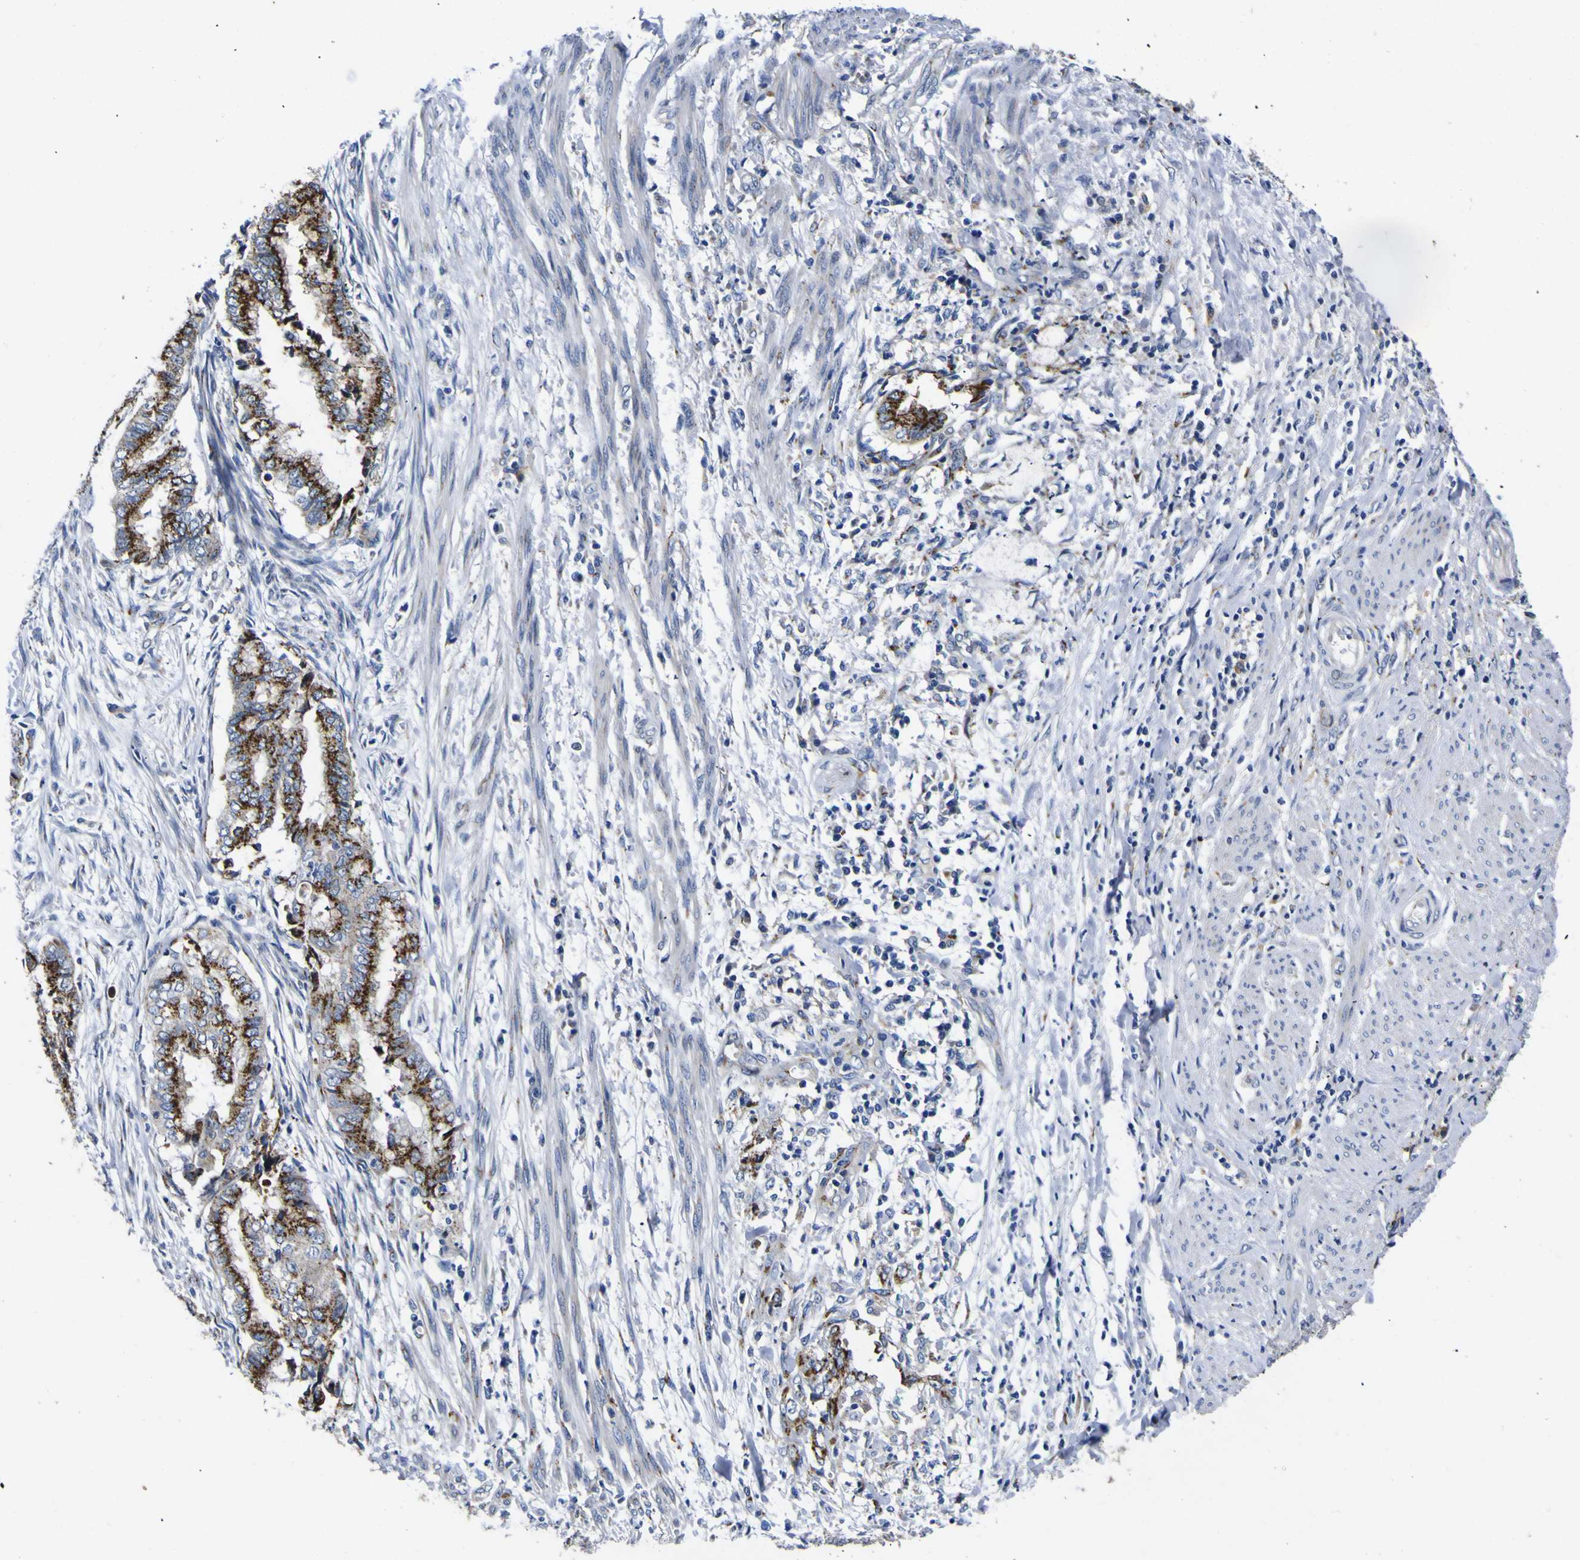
{"staining": {"intensity": "strong", "quantity": ">75%", "location": "cytoplasmic/membranous"}, "tissue": "endometrial cancer", "cell_type": "Tumor cells", "image_type": "cancer", "snomed": [{"axis": "morphology", "description": "Necrosis, NOS"}, {"axis": "morphology", "description": "Adenocarcinoma, NOS"}, {"axis": "topography", "description": "Endometrium"}], "caption": "The histopathology image displays a brown stain indicating the presence of a protein in the cytoplasmic/membranous of tumor cells in endometrial adenocarcinoma. (Brightfield microscopy of DAB IHC at high magnification).", "gene": "COA1", "patient": {"sex": "female", "age": 79}}